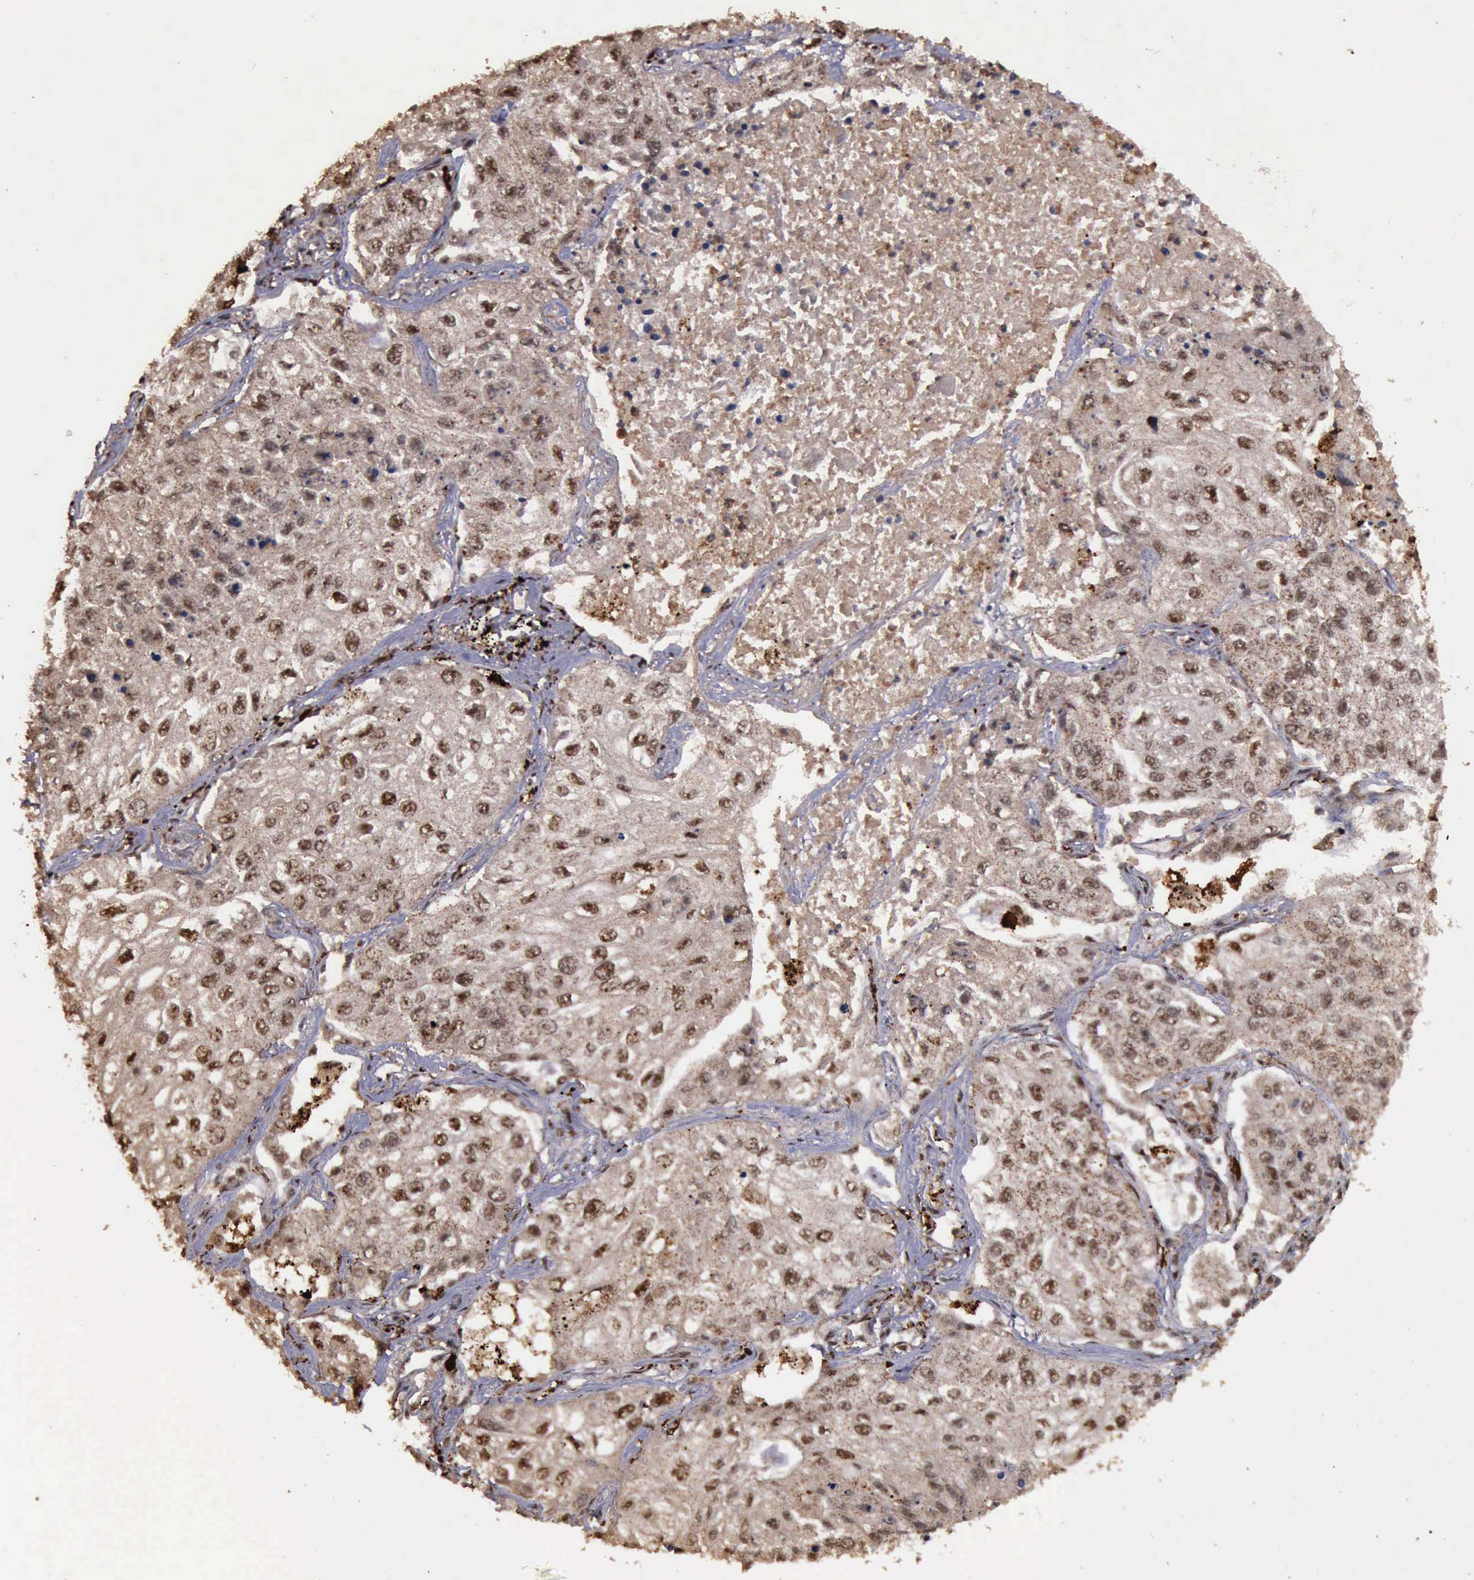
{"staining": {"intensity": "moderate", "quantity": ">75%", "location": "nuclear"}, "tissue": "lung cancer", "cell_type": "Tumor cells", "image_type": "cancer", "snomed": [{"axis": "morphology", "description": "Squamous cell carcinoma, NOS"}, {"axis": "topography", "description": "Lung"}], "caption": "Protein expression analysis of squamous cell carcinoma (lung) demonstrates moderate nuclear staining in about >75% of tumor cells.", "gene": "TRMT2A", "patient": {"sex": "male", "age": 75}}